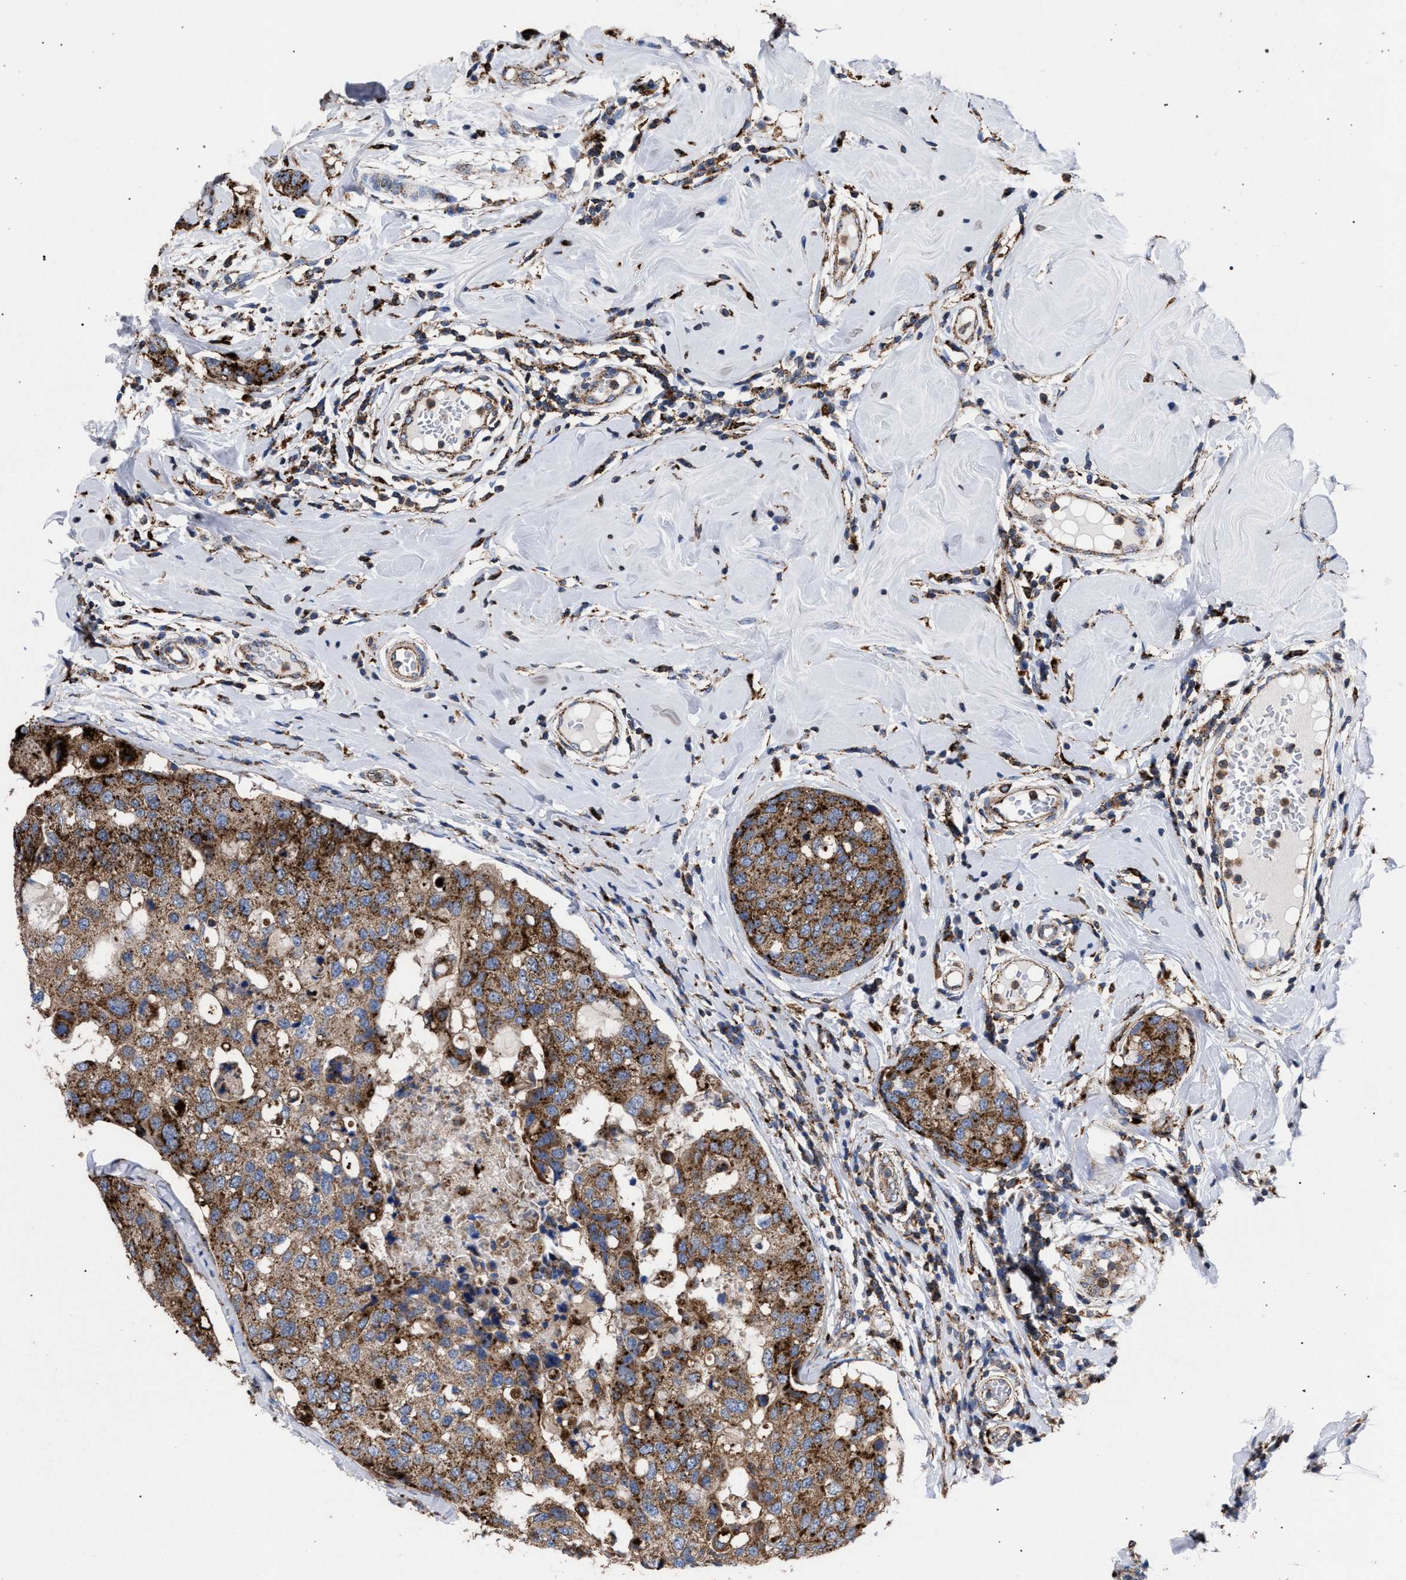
{"staining": {"intensity": "moderate", "quantity": ">75%", "location": "cytoplasmic/membranous"}, "tissue": "breast cancer", "cell_type": "Tumor cells", "image_type": "cancer", "snomed": [{"axis": "morphology", "description": "Duct carcinoma"}, {"axis": "topography", "description": "Breast"}], "caption": "The image exhibits immunohistochemical staining of breast invasive ductal carcinoma. There is moderate cytoplasmic/membranous expression is appreciated in about >75% of tumor cells.", "gene": "PPT1", "patient": {"sex": "female", "age": 27}}